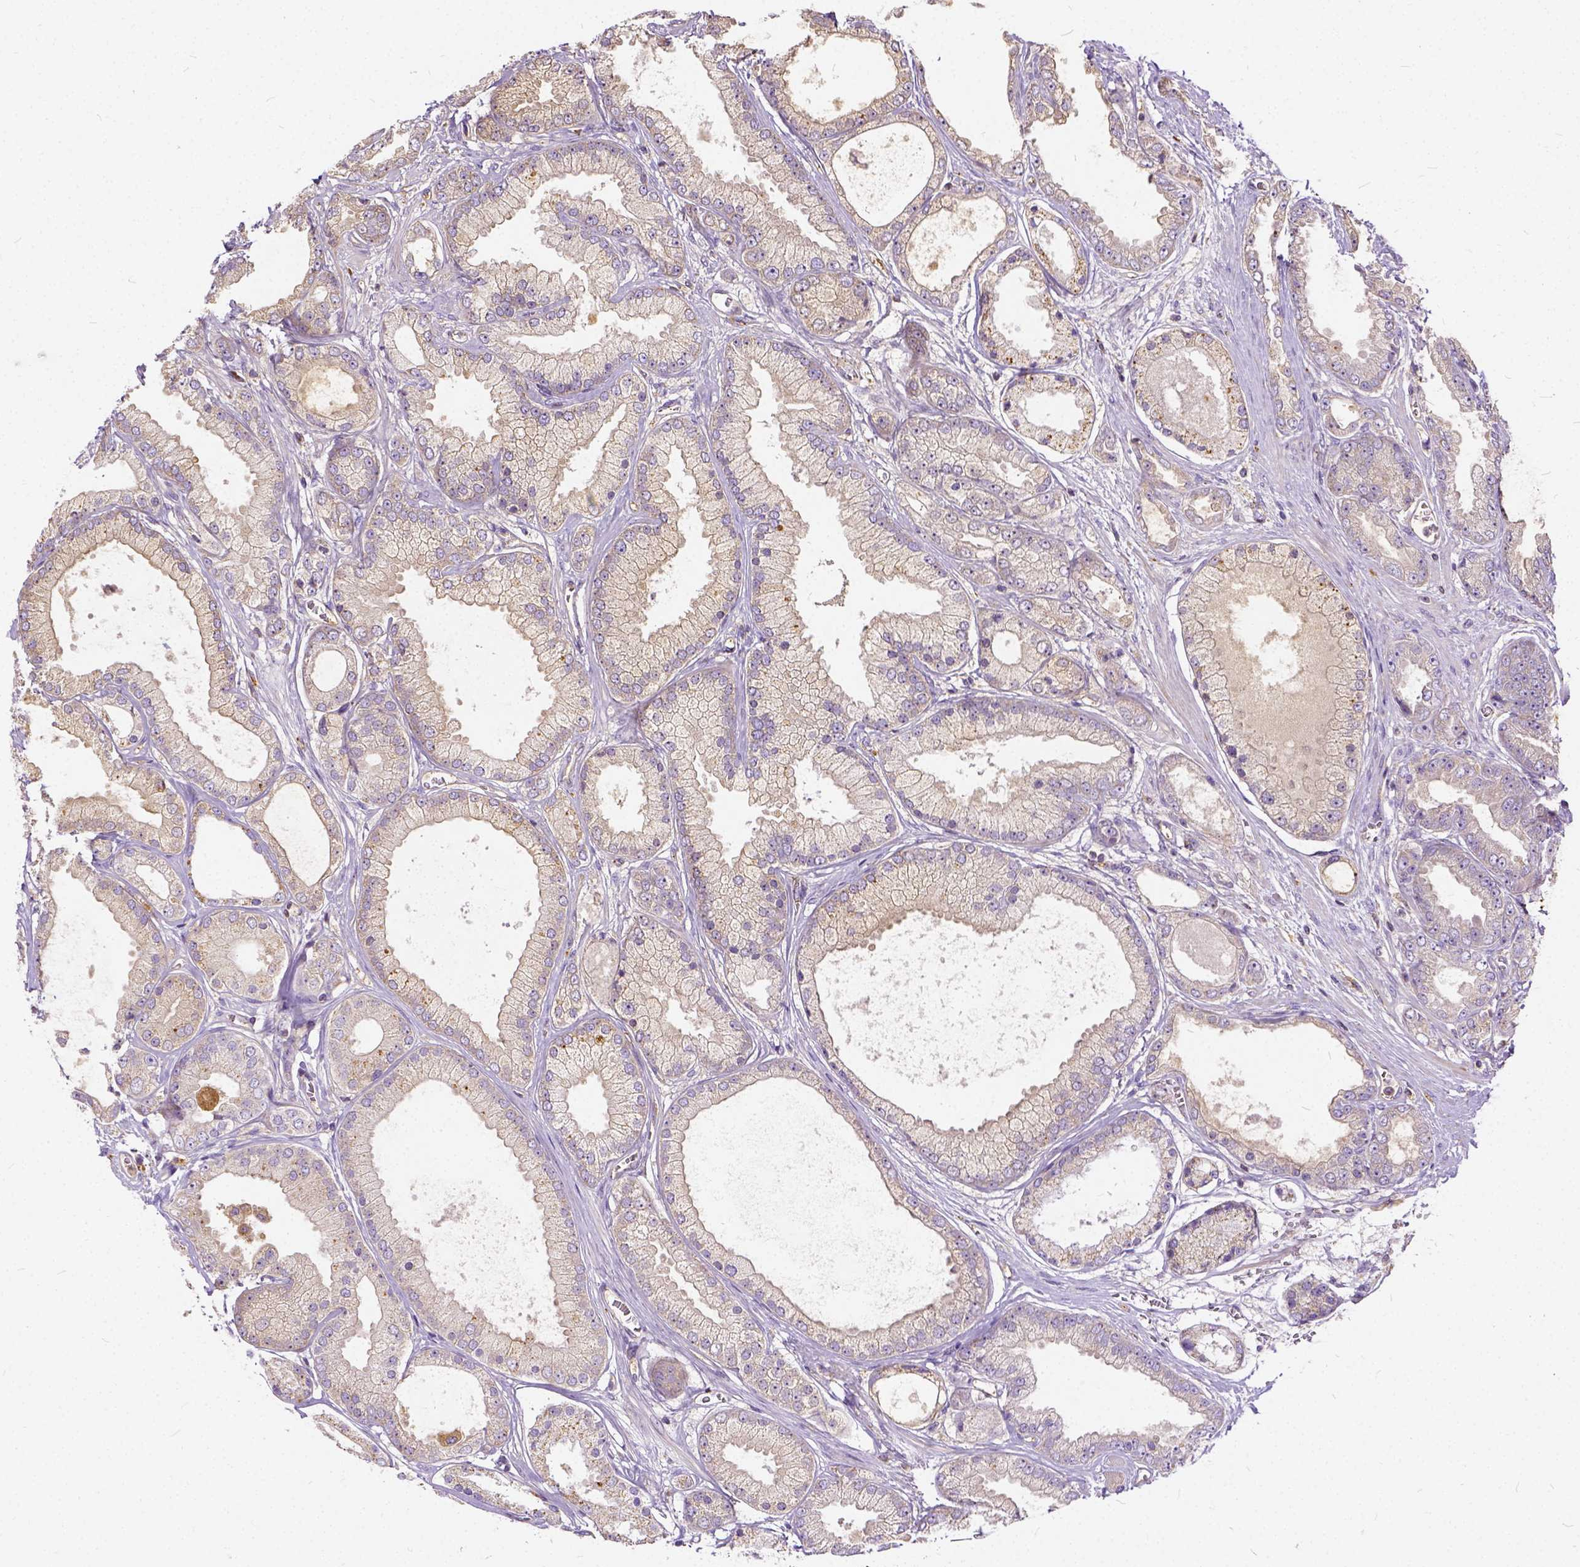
{"staining": {"intensity": "weak", "quantity": "<25%", "location": "cytoplasmic/membranous"}, "tissue": "prostate cancer", "cell_type": "Tumor cells", "image_type": "cancer", "snomed": [{"axis": "morphology", "description": "Adenocarcinoma, High grade"}, {"axis": "topography", "description": "Prostate"}], "caption": "Immunohistochemical staining of adenocarcinoma (high-grade) (prostate) exhibits no significant expression in tumor cells. (DAB (3,3'-diaminobenzidine) immunohistochemistry (IHC) with hematoxylin counter stain).", "gene": "CADM4", "patient": {"sex": "male", "age": 67}}